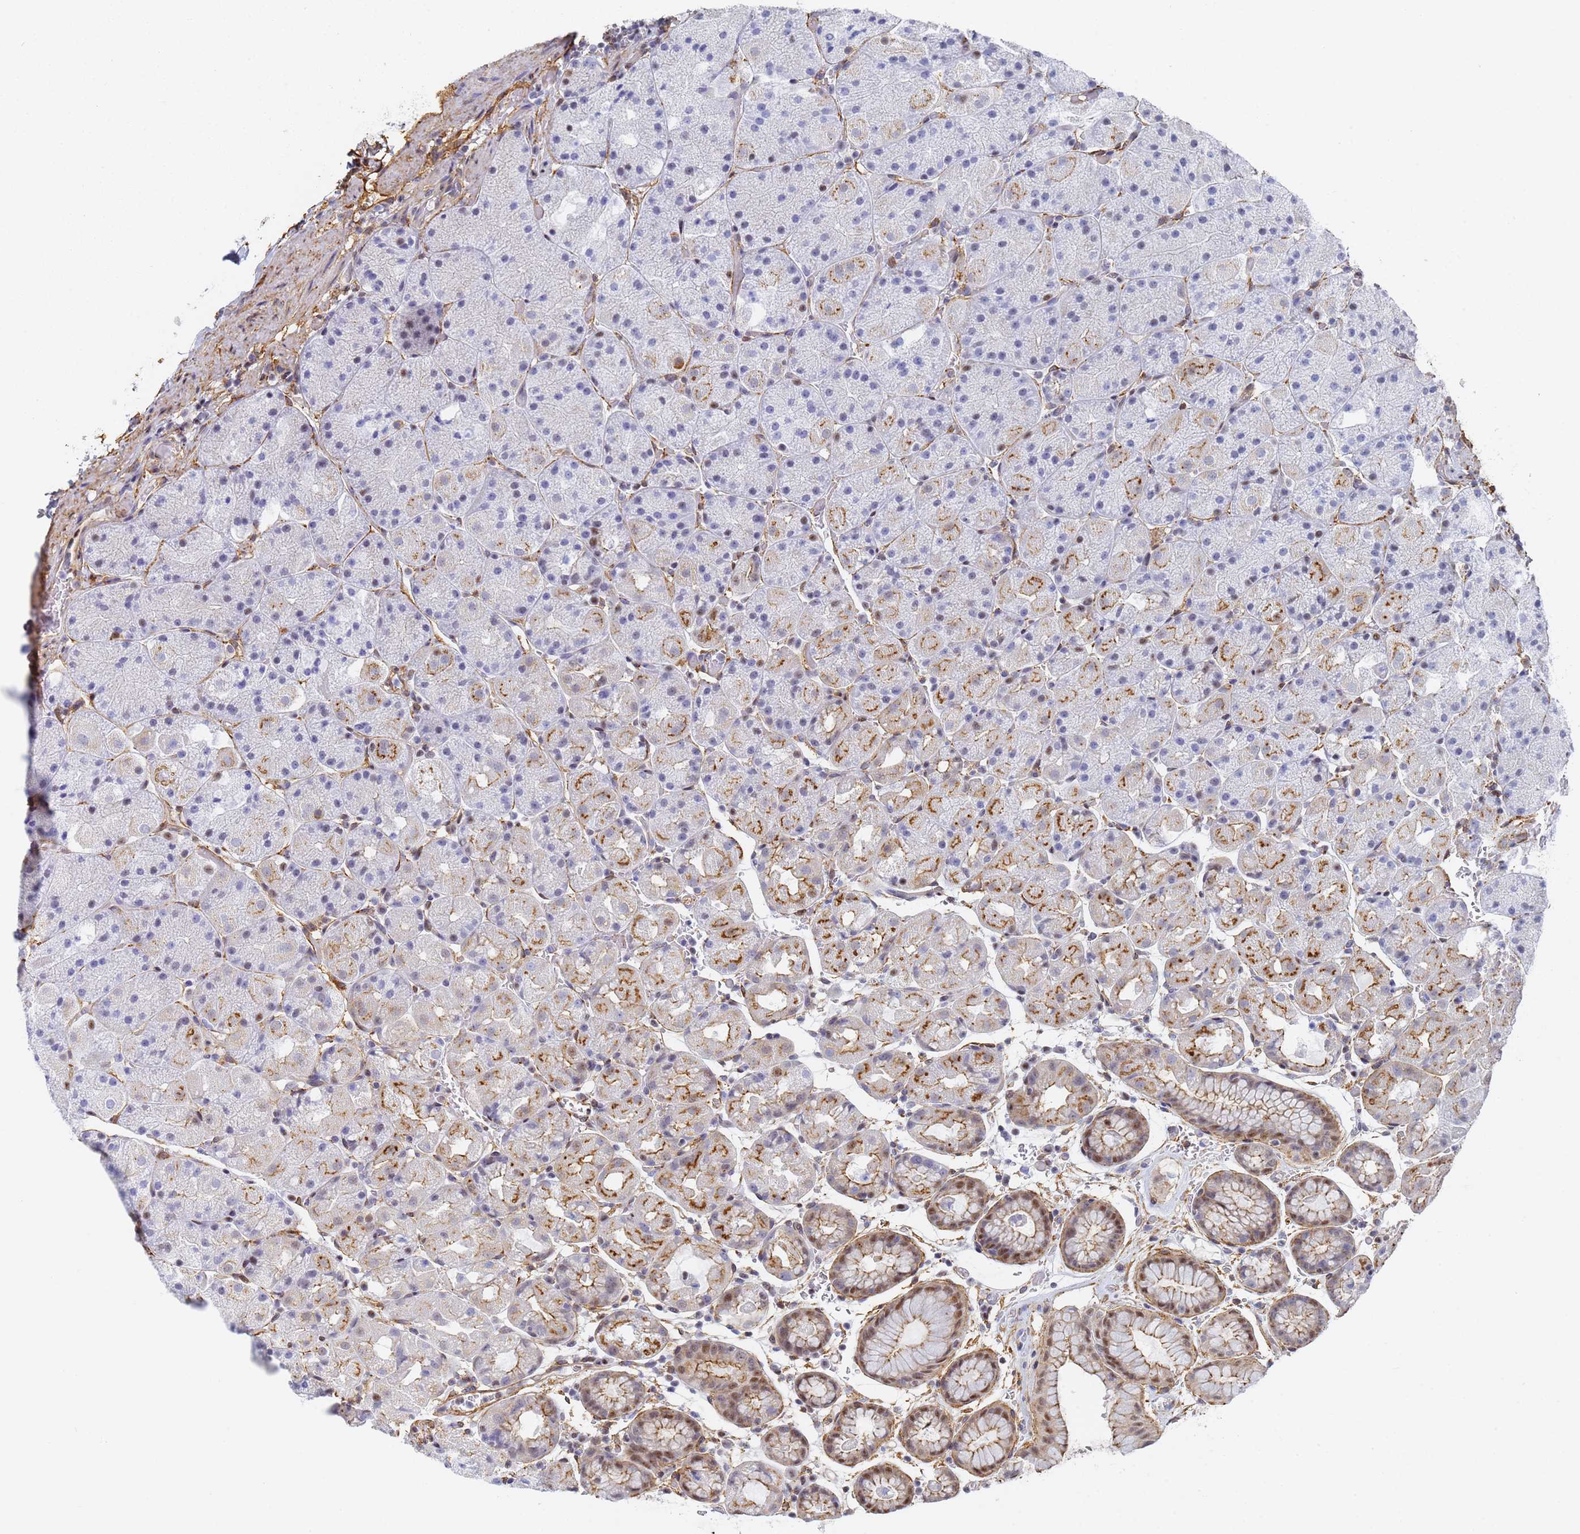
{"staining": {"intensity": "moderate", "quantity": "25%-75%", "location": "cytoplasmic/membranous,nuclear"}, "tissue": "stomach", "cell_type": "Glandular cells", "image_type": "normal", "snomed": [{"axis": "morphology", "description": "Normal tissue, NOS"}, {"axis": "topography", "description": "Stomach, upper"}, {"axis": "topography", "description": "Stomach, lower"}], "caption": "Immunohistochemical staining of benign human stomach demonstrates 25%-75% levels of moderate cytoplasmic/membranous,nuclear protein staining in approximately 25%-75% of glandular cells.", "gene": "PRRT4", "patient": {"sex": "male", "age": 67}}